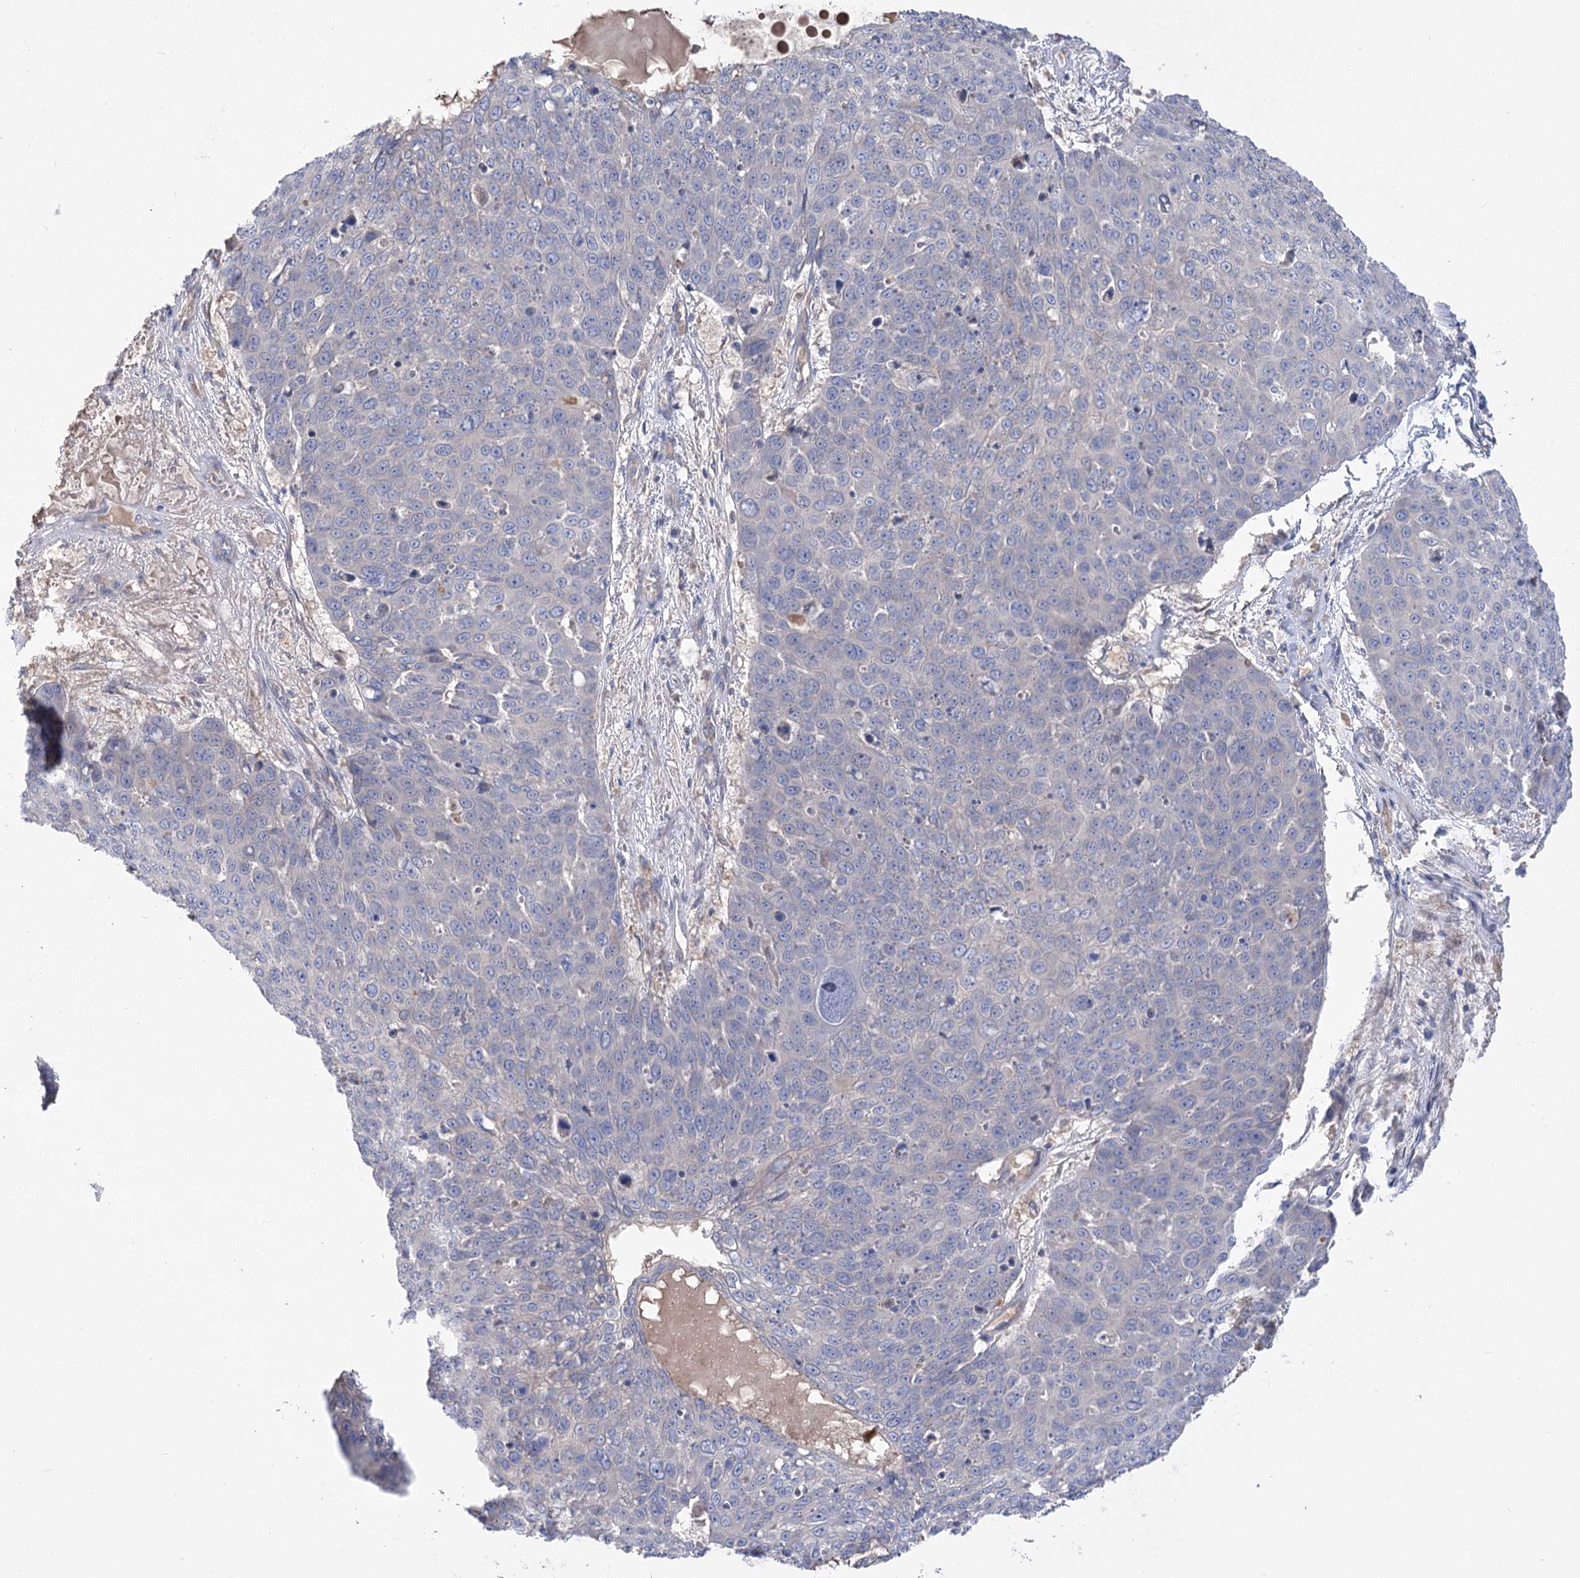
{"staining": {"intensity": "negative", "quantity": "none", "location": "none"}, "tissue": "skin cancer", "cell_type": "Tumor cells", "image_type": "cancer", "snomed": [{"axis": "morphology", "description": "Squamous cell carcinoma, NOS"}, {"axis": "topography", "description": "Skin"}], "caption": "IHC histopathology image of neoplastic tissue: skin squamous cell carcinoma stained with DAB (3,3'-diaminobenzidine) displays no significant protein positivity in tumor cells.", "gene": "PBLD", "patient": {"sex": "male", "age": 71}}